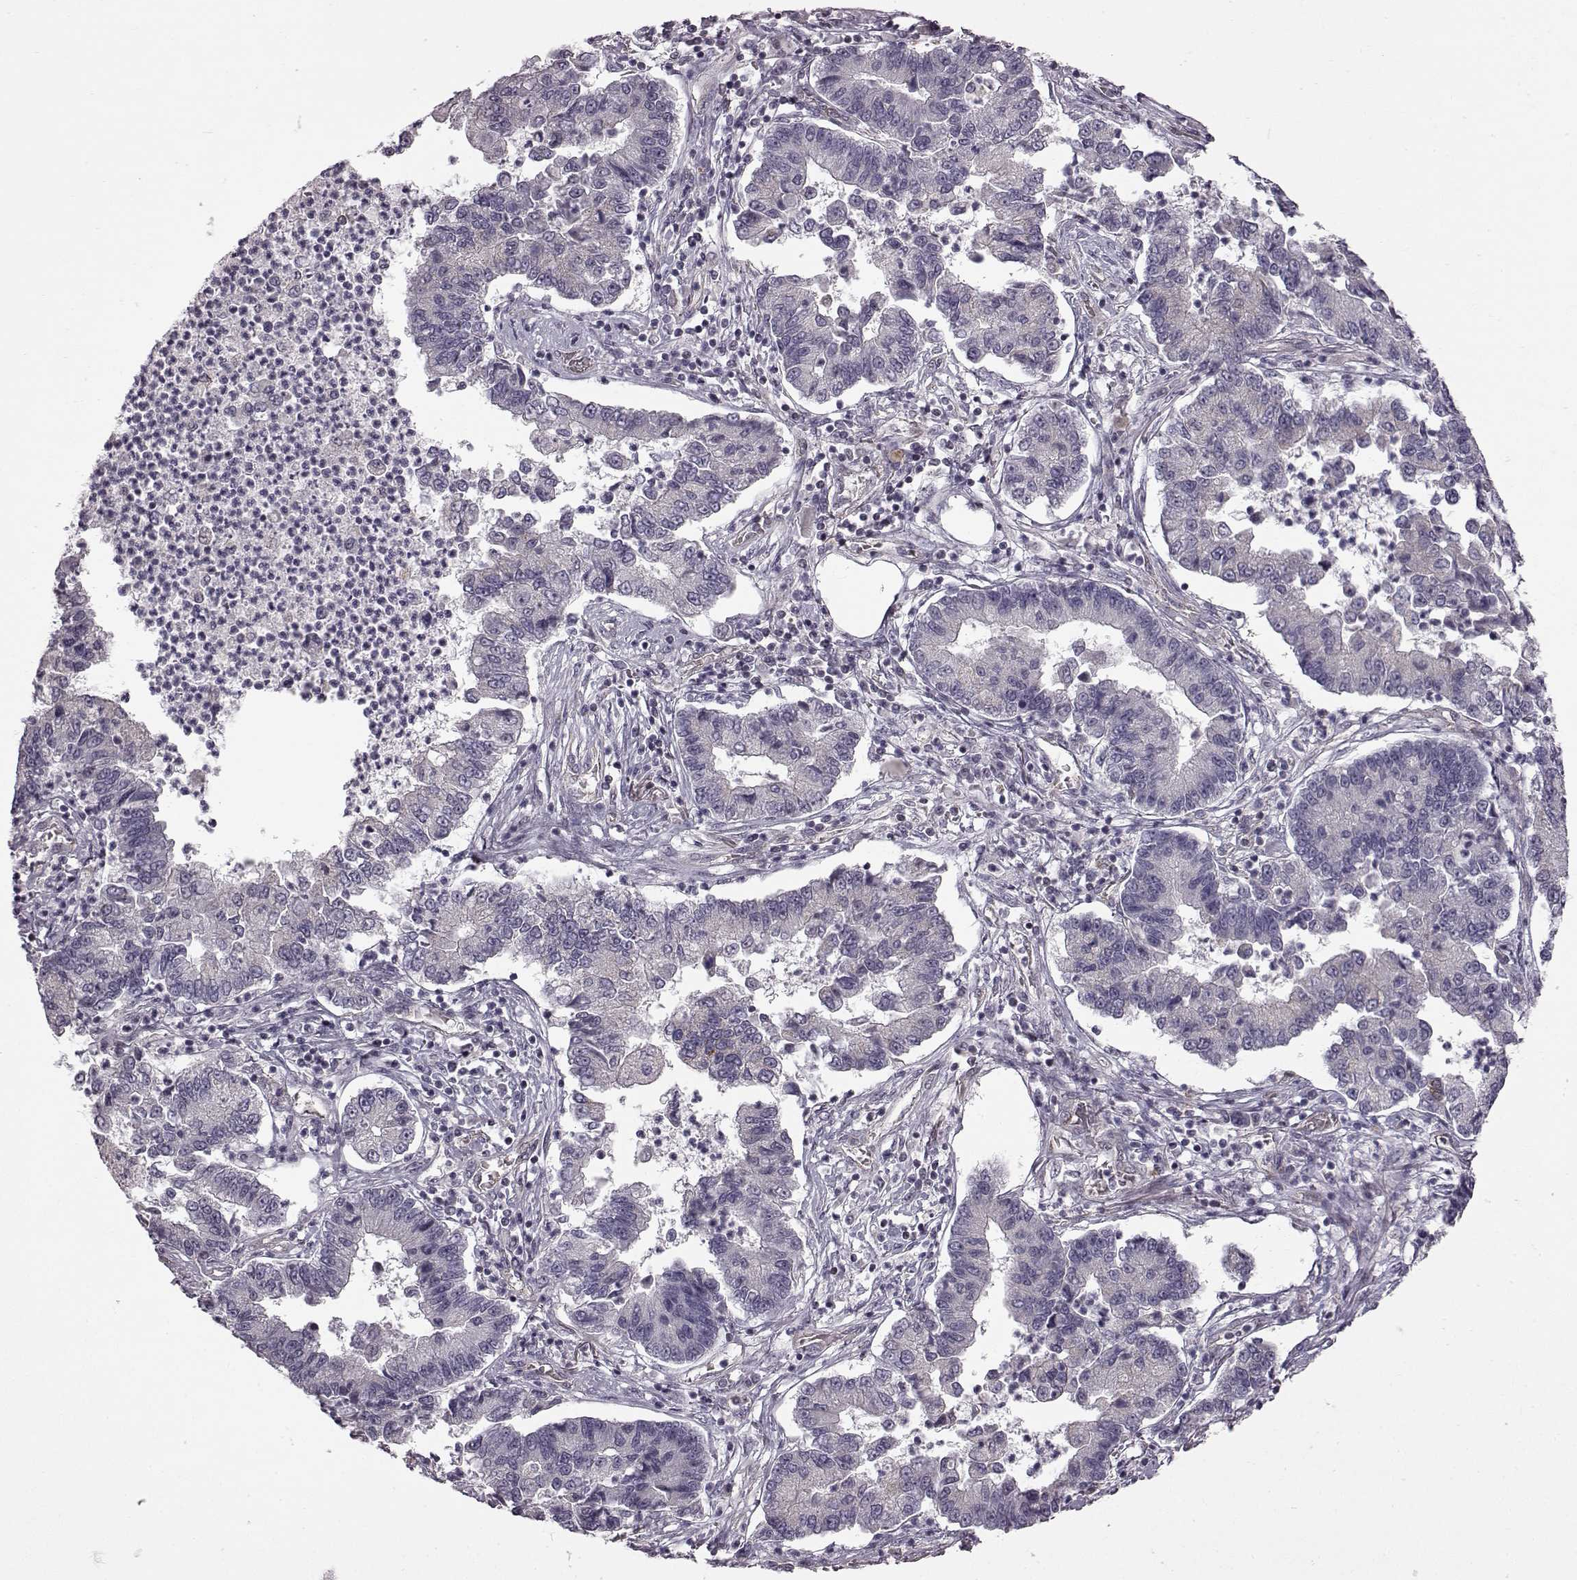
{"staining": {"intensity": "negative", "quantity": "none", "location": "none"}, "tissue": "lung cancer", "cell_type": "Tumor cells", "image_type": "cancer", "snomed": [{"axis": "morphology", "description": "Adenocarcinoma, NOS"}, {"axis": "topography", "description": "Lung"}], "caption": "Immunohistochemical staining of lung cancer shows no significant expression in tumor cells.", "gene": "B3GNT6", "patient": {"sex": "female", "age": 57}}